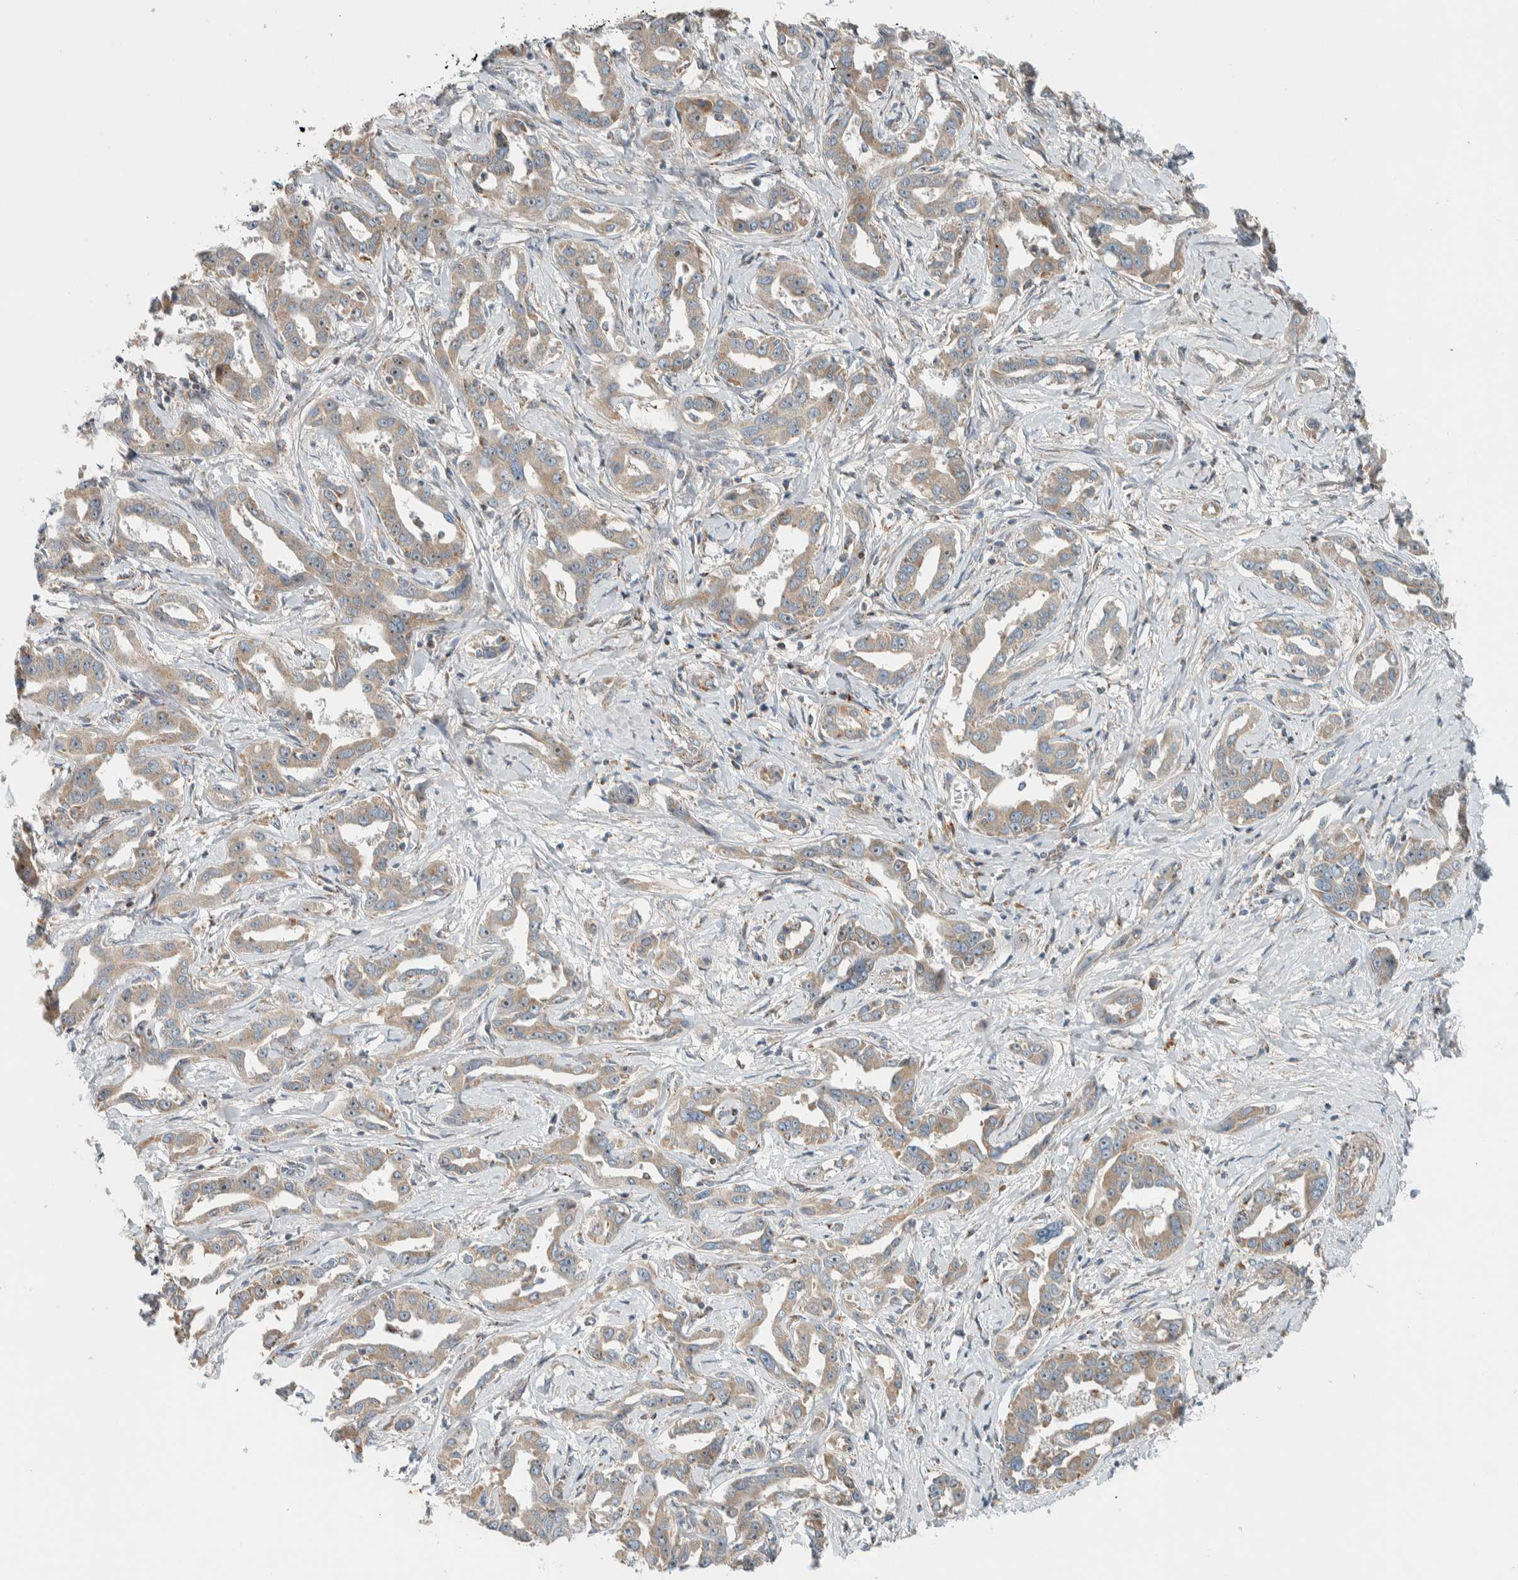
{"staining": {"intensity": "weak", "quantity": ">75%", "location": "cytoplasmic/membranous"}, "tissue": "liver cancer", "cell_type": "Tumor cells", "image_type": "cancer", "snomed": [{"axis": "morphology", "description": "Cholangiocarcinoma"}, {"axis": "topography", "description": "Liver"}], "caption": "Tumor cells reveal low levels of weak cytoplasmic/membranous staining in approximately >75% of cells in liver cancer (cholangiocarcinoma). The protein is shown in brown color, while the nuclei are stained blue.", "gene": "SLFN12L", "patient": {"sex": "male", "age": 59}}